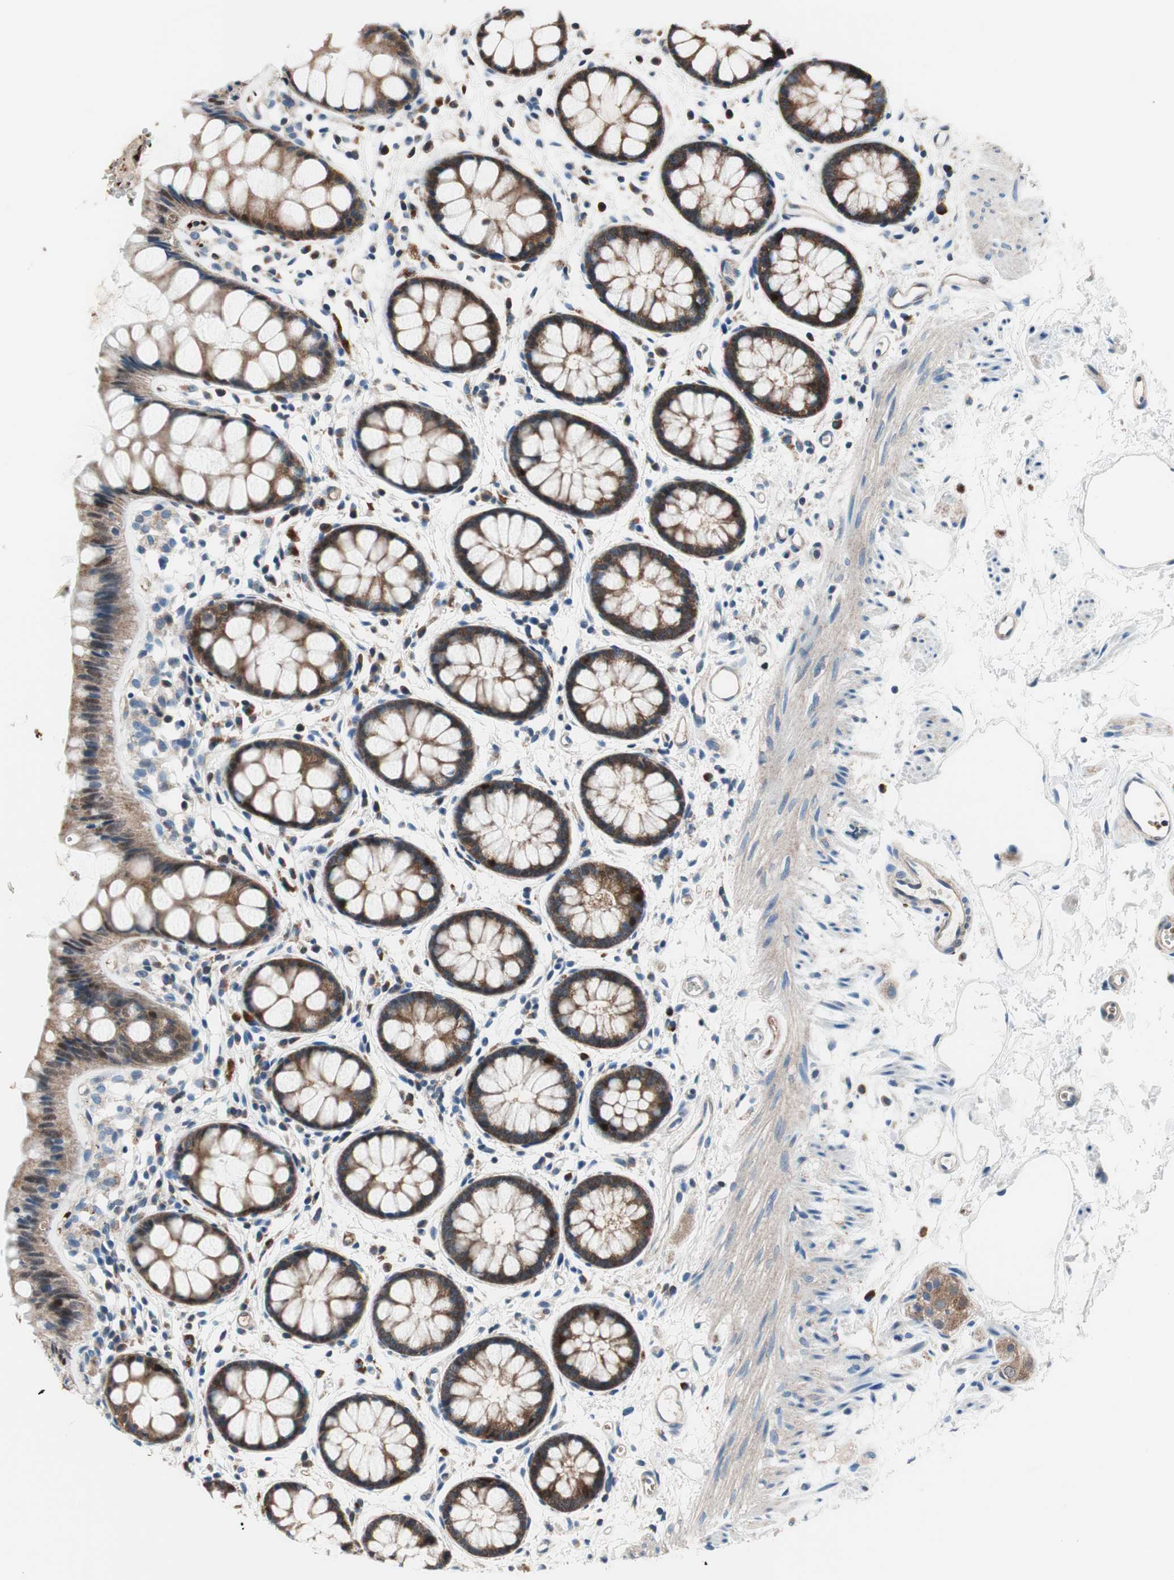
{"staining": {"intensity": "moderate", "quantity": ">75%", "location": "cytoplasmic/membranous"}, "tissue": "rectum", "cell_type": "Glandular cells", "image_type": "normal", "snomed": [{"axis": "morphology", "description": "Normal tissue, NOS"}, {"axis": "topography", "description": "Rectum"}], "caption": "DAB immunohistochemical staining of unremarkable rectum displays moderate cytoplasmic/membranous protein expression in approximately >75% of glandular cells.", "gene": "PRDX2", "patient": {"sex": "female", "age": 66}}